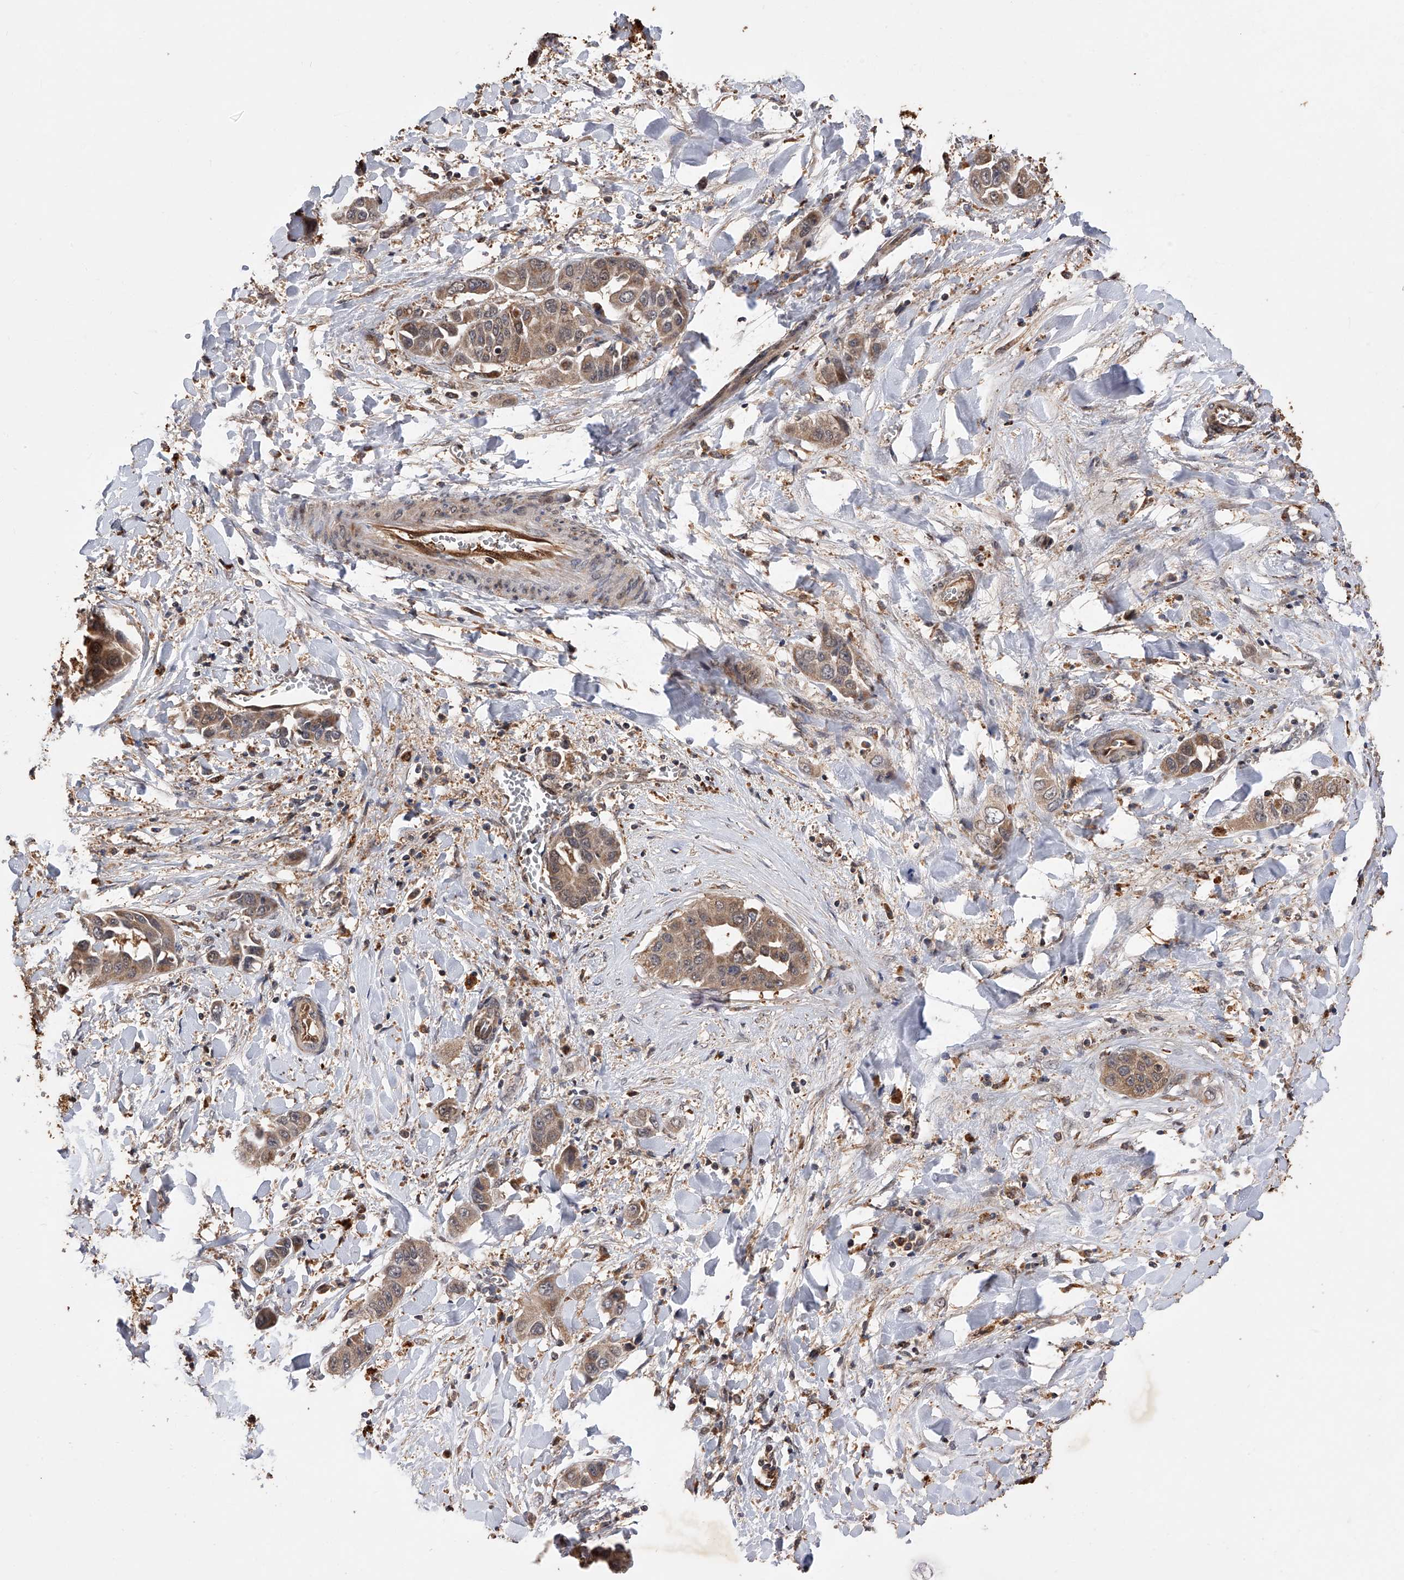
{"staining": {"intensity": "moderate", "quantity": ">75%", "location": "cytoplasmic/membranous"}, "tissue": "liver cancer", "cell_type": "Tumor cells", "image_type": "cancer", "snomed": [{"axis": "morphology", "description": "Cholangiocarcinoma"}, {"axis": "topography", "description": "Liver"}], "caption": "Immunohistochemistry of human liver cancer (cholangiocarcinoma) shows medium levels of moderate cytoplasmic/membranous positivity in approximately >75% of tumor cells. The protein of interest is stained brown, and the nuclei are stained in blue (DAB (3,3'-diaminobenzidine) IHC with brightfield microscopy, high magnification).", "gene": "GMDS", "patient": {"sex": "female", "age": 52}}